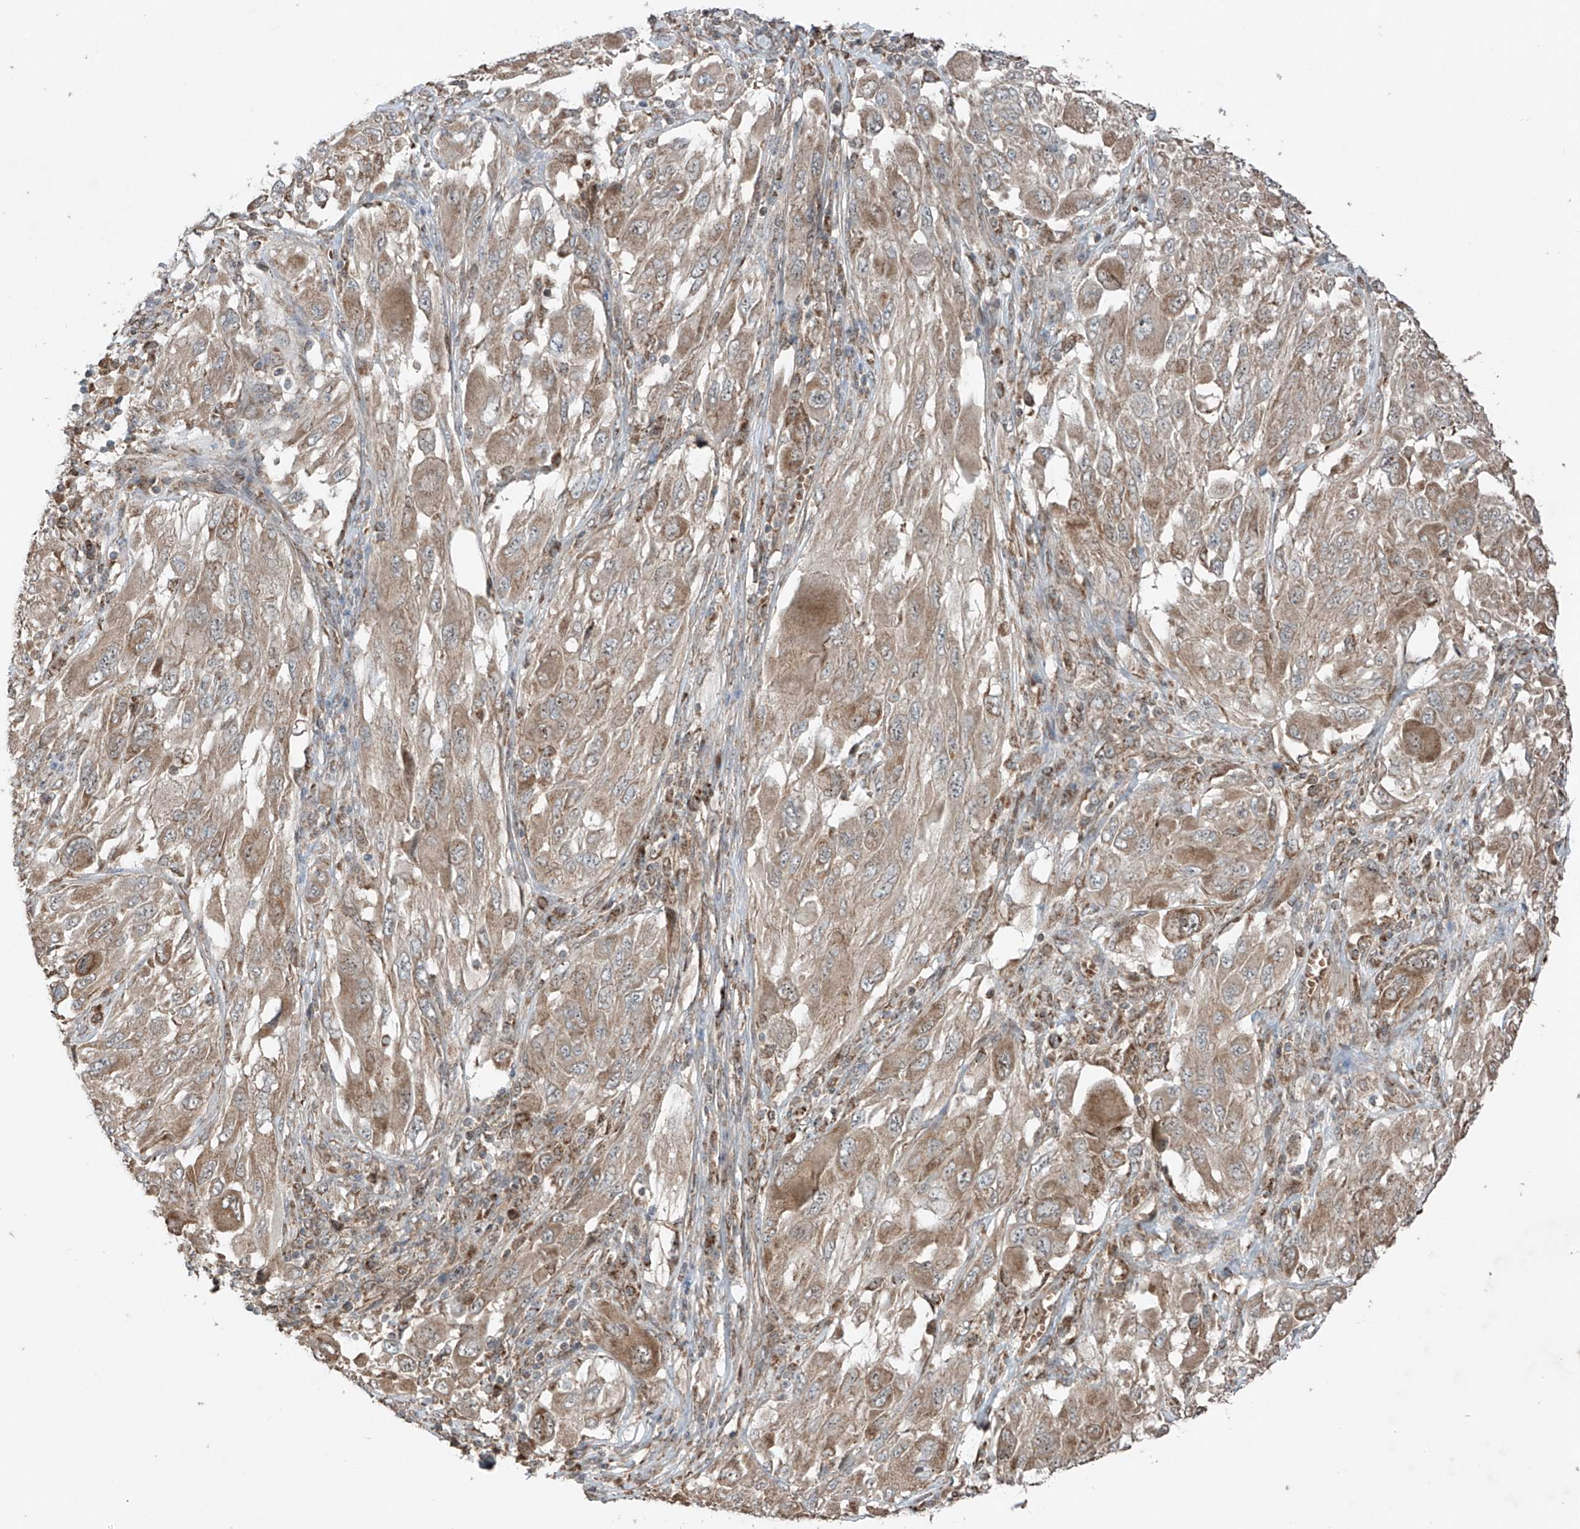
{"staining": {"intensity": "weak", "quantity": "25%-75%", "location": "cytoplasmic/membranous"}, "tissue": "melanoma", "cell_type": "Tumor cells", "image_type": "cancer", "snomed": [{"axis": "morphology", "description": "Malignant melanoma, NOS"}, {"axis": "topography", "description": "Skin"}], "caption": "Weak cytoplasmic/membranous protein staining is identified in about 25%-75% of tumor cells in malignant melanoma. (DAB IHC, brown staining for protein, blue staining for nuclei).", "gene": "SAMD3", "patient": {"sex": "female", "age": 91}}